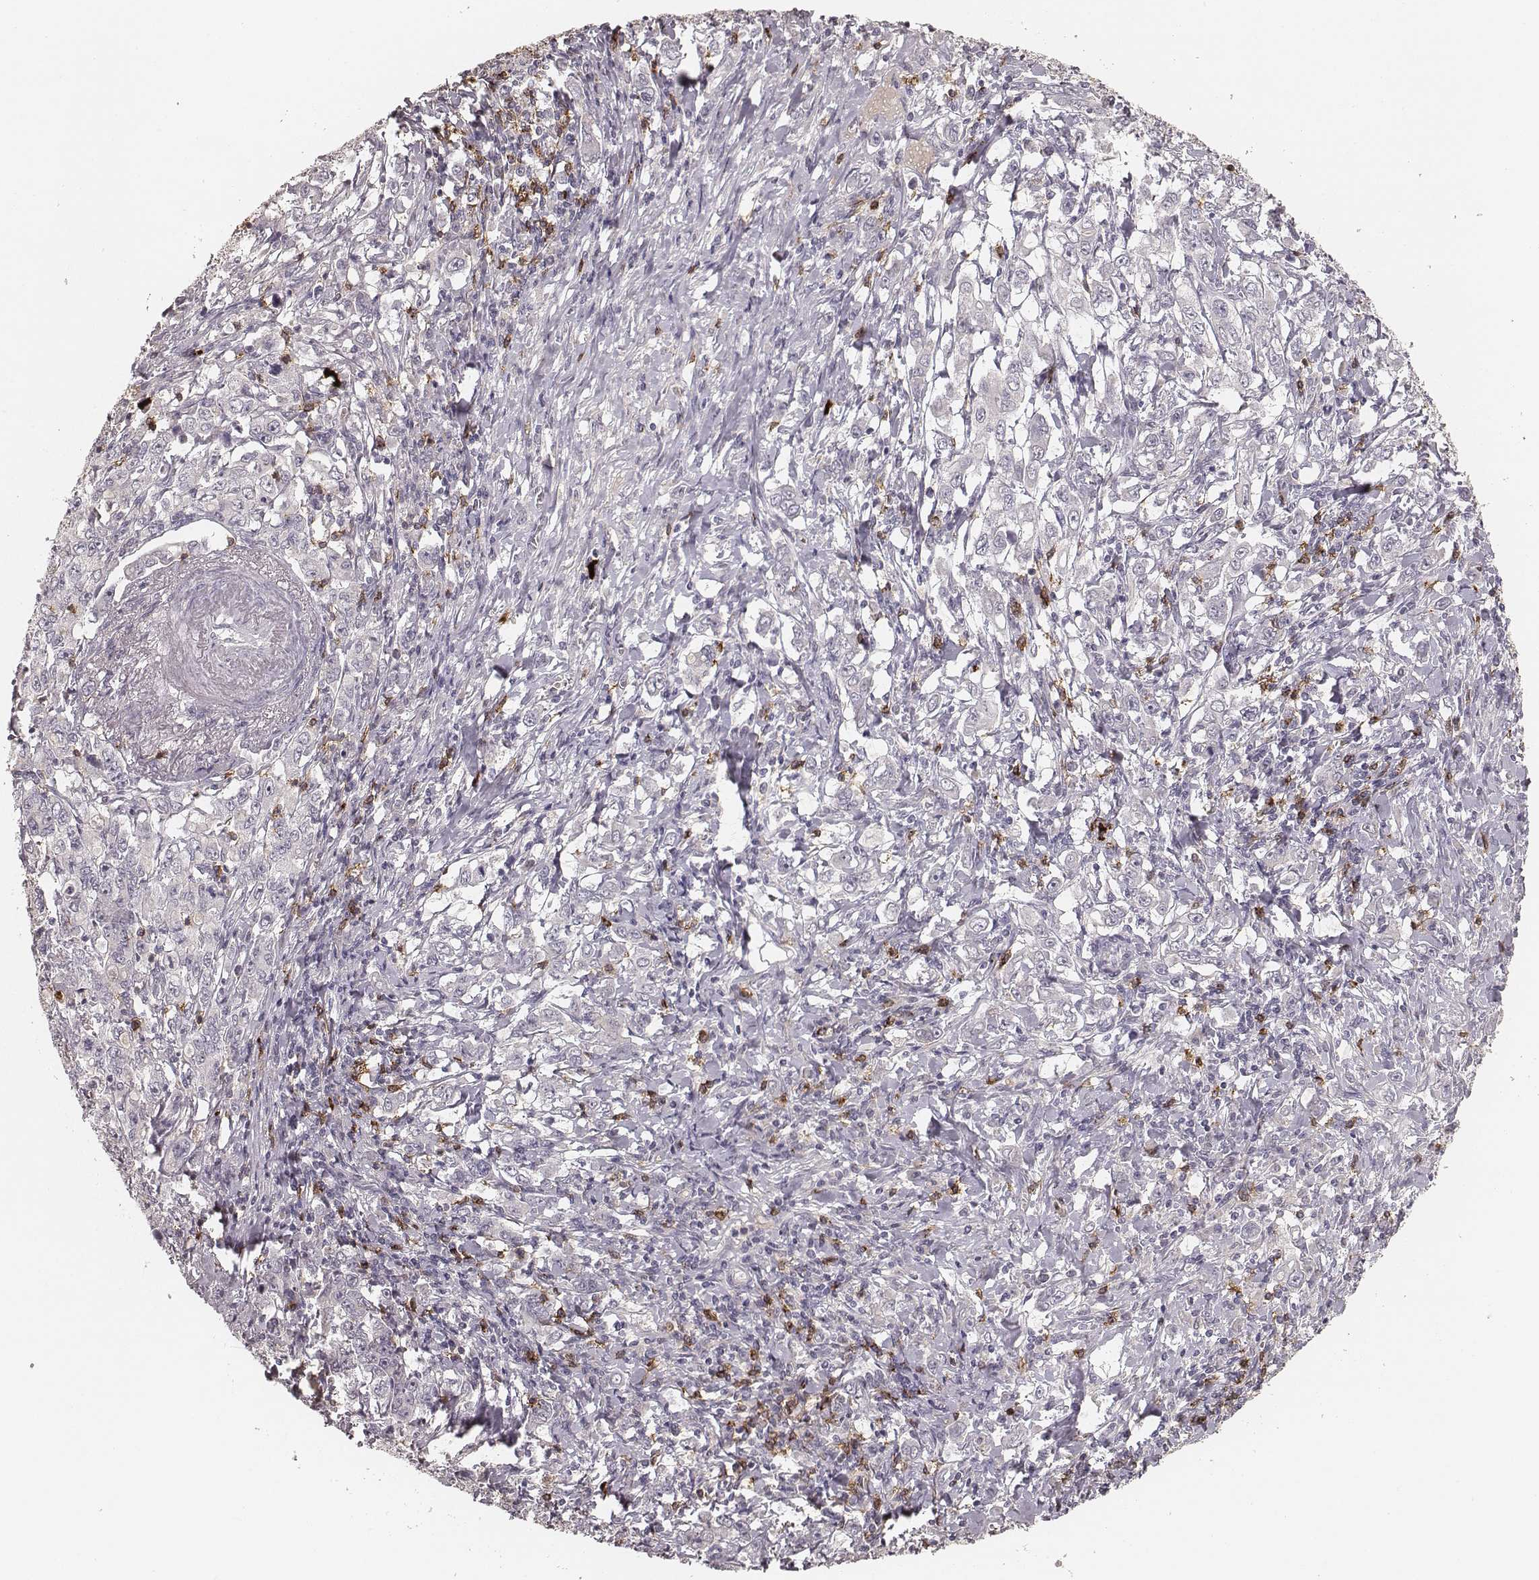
{"staining": {"intensity": "negative", "quantity": "none", "location": "none"}, "tissue": "stomach cancer", "cell_type": "Tumor cells", "image_type": "cancer", "snomed": [{"axis": "morphology", "description": "Adenocarcinoma, NOS"}, {"axis": "topography", "description": "Stomach, lower"}], "caption": "Immunohistochemical staining of human stomach cancer shows no significant expression in tumor cells.", "gene": "CD8A", "patient": {"sex": "female", "age": 72}}